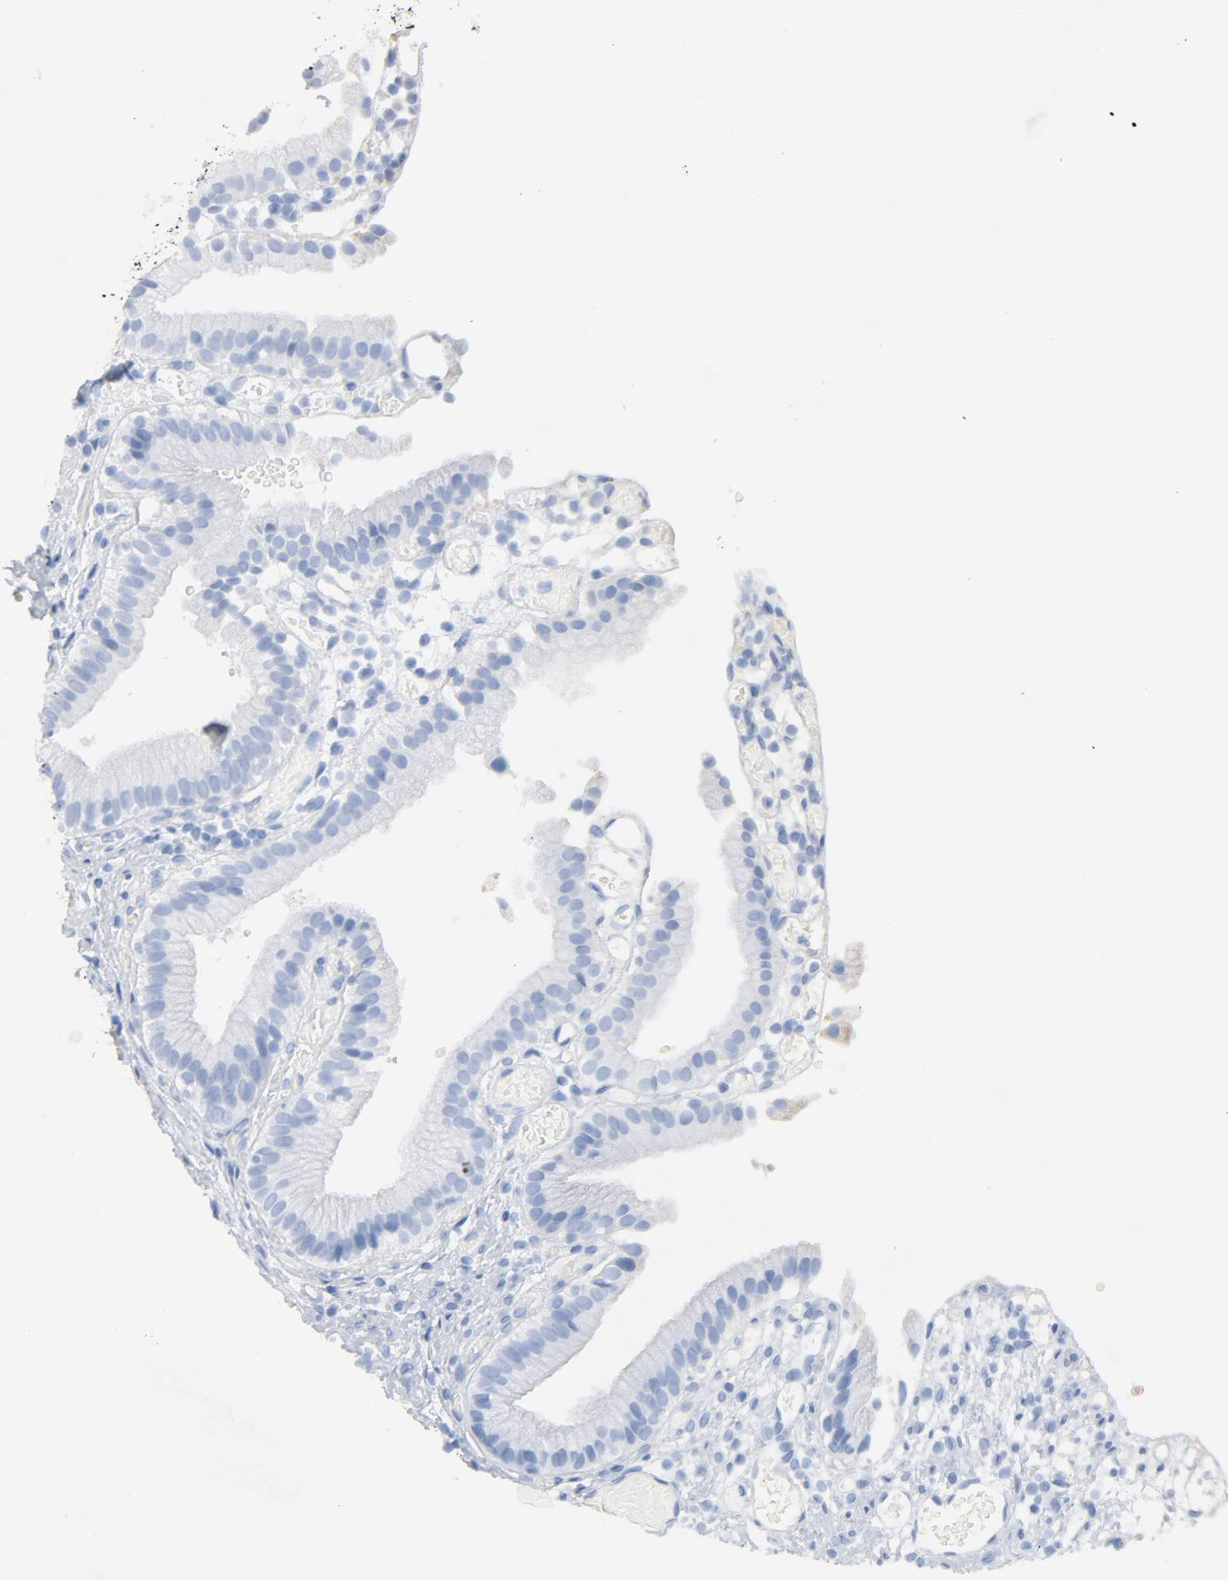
{"staining": {"intensity": "negative", "quantity": "none", "location": "none"}, "tissue": "gallbladder", "cell_type": "Glandular cells", "image_type": "normal", "snomed": [{"axis": "morphology", "description": "Normal tissue, NOS"}, {"axis": "topography", "description": "Gallbladder"}], "caption": "Photomicrograph shows no protein expression in glandular cells of normal gallbladder. (Stains: DAB immunohistochemistry (IHC) with hematoxylin counter stain, Microscopy: brightfield microscopy at high magnification).", "gene": "C14orf119", "patient": {"sex": "male", "age": 65}}